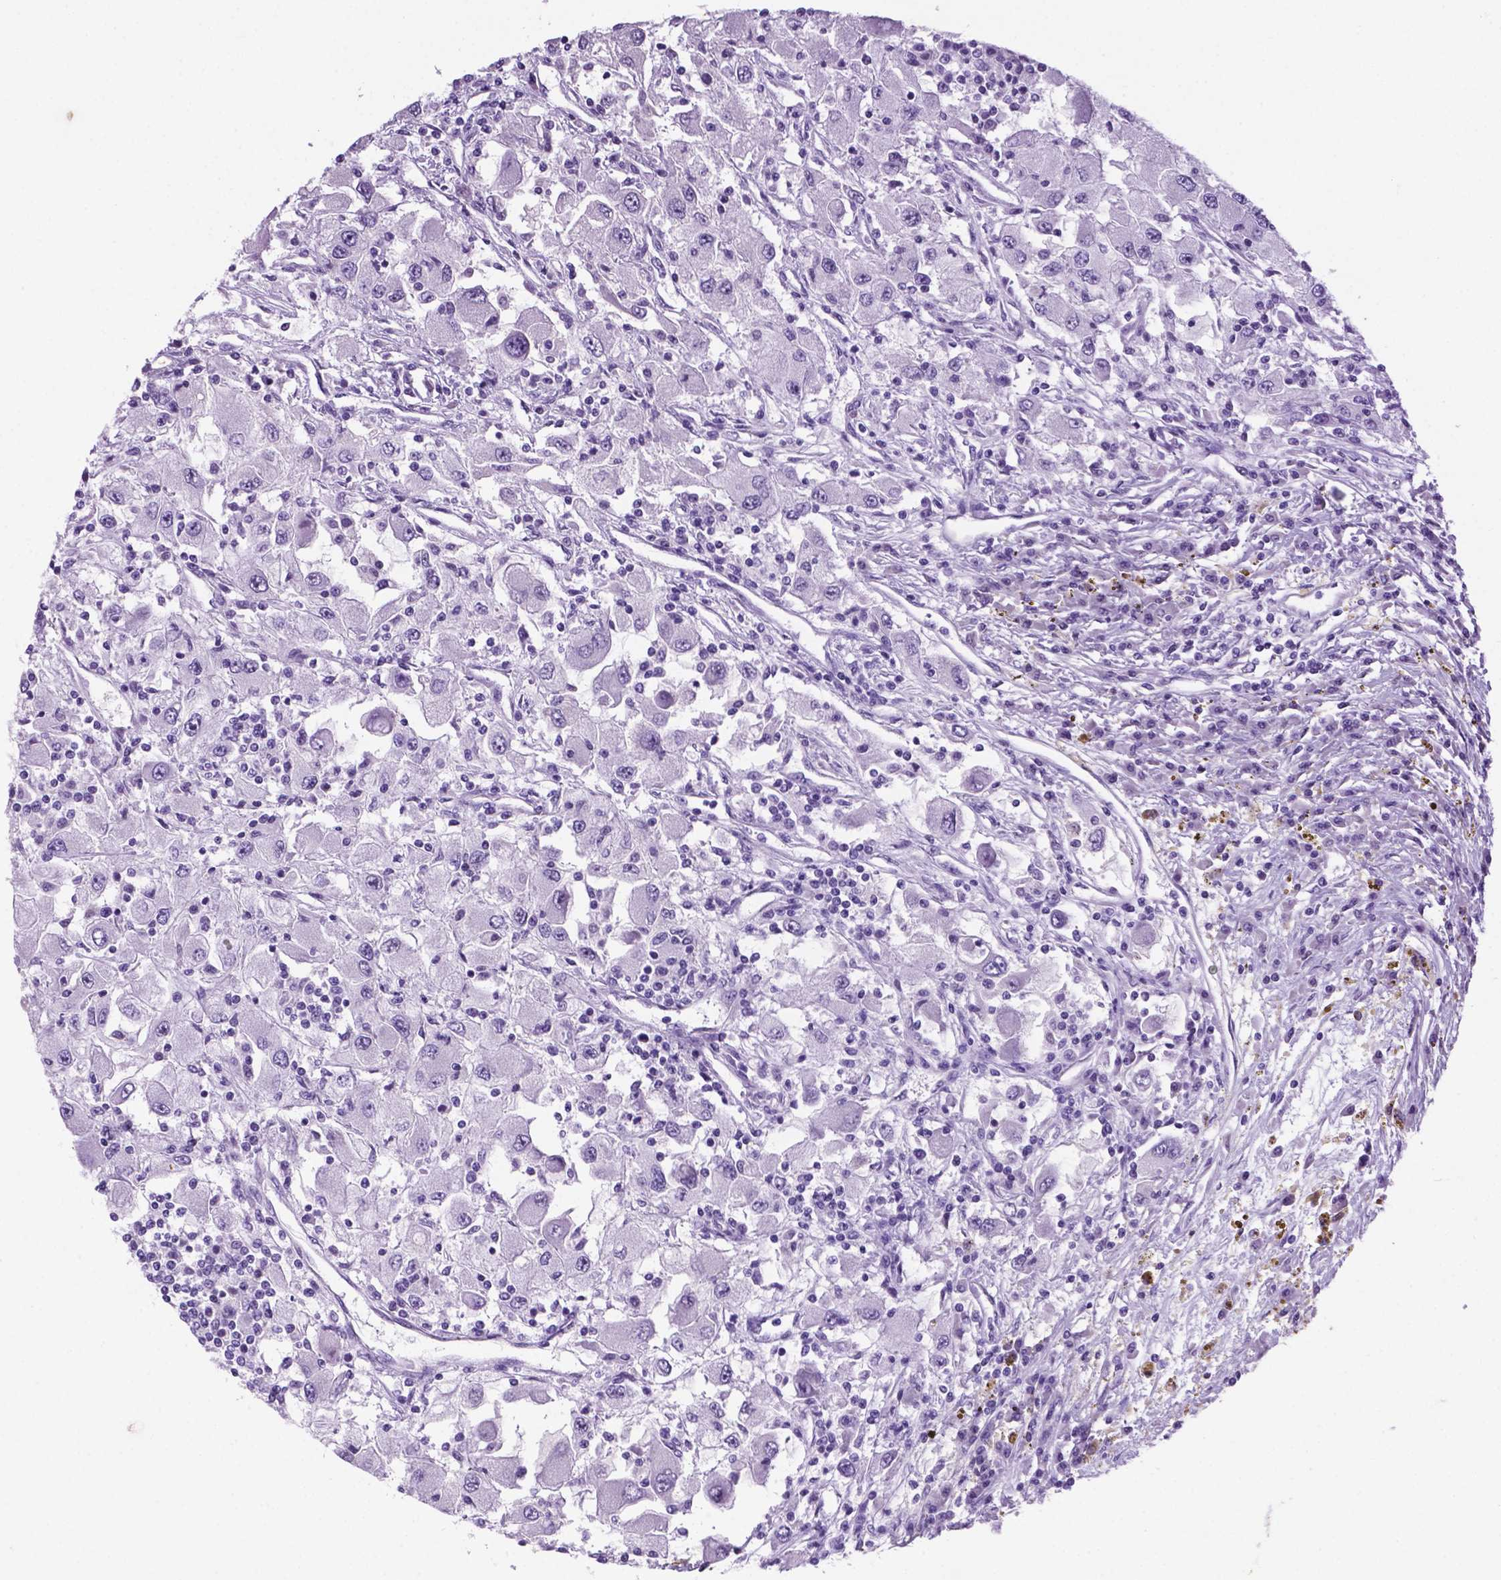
{"staining": {"intensity": "negative", "quantity": "none", "location": "none"}, "tissue": "renal cancer", "cell_type": "Tumor cells", "image_type": "cancer", "snomed": [{"axis": "morphology", "description": "Adenocarcinoma, NOS"}, {"axis": "topography", "description": "Kidney"}], "caption": "IHC histopathology image of neoplastic tissue: human renal cancer (adenocarcinoma) stained with DAB (3,3'-diaminobenzidine) exhibits no significant protein expression in tumor cells.", "gene": "C18orf21", "patient": {"sex": "female", "age": 67}}